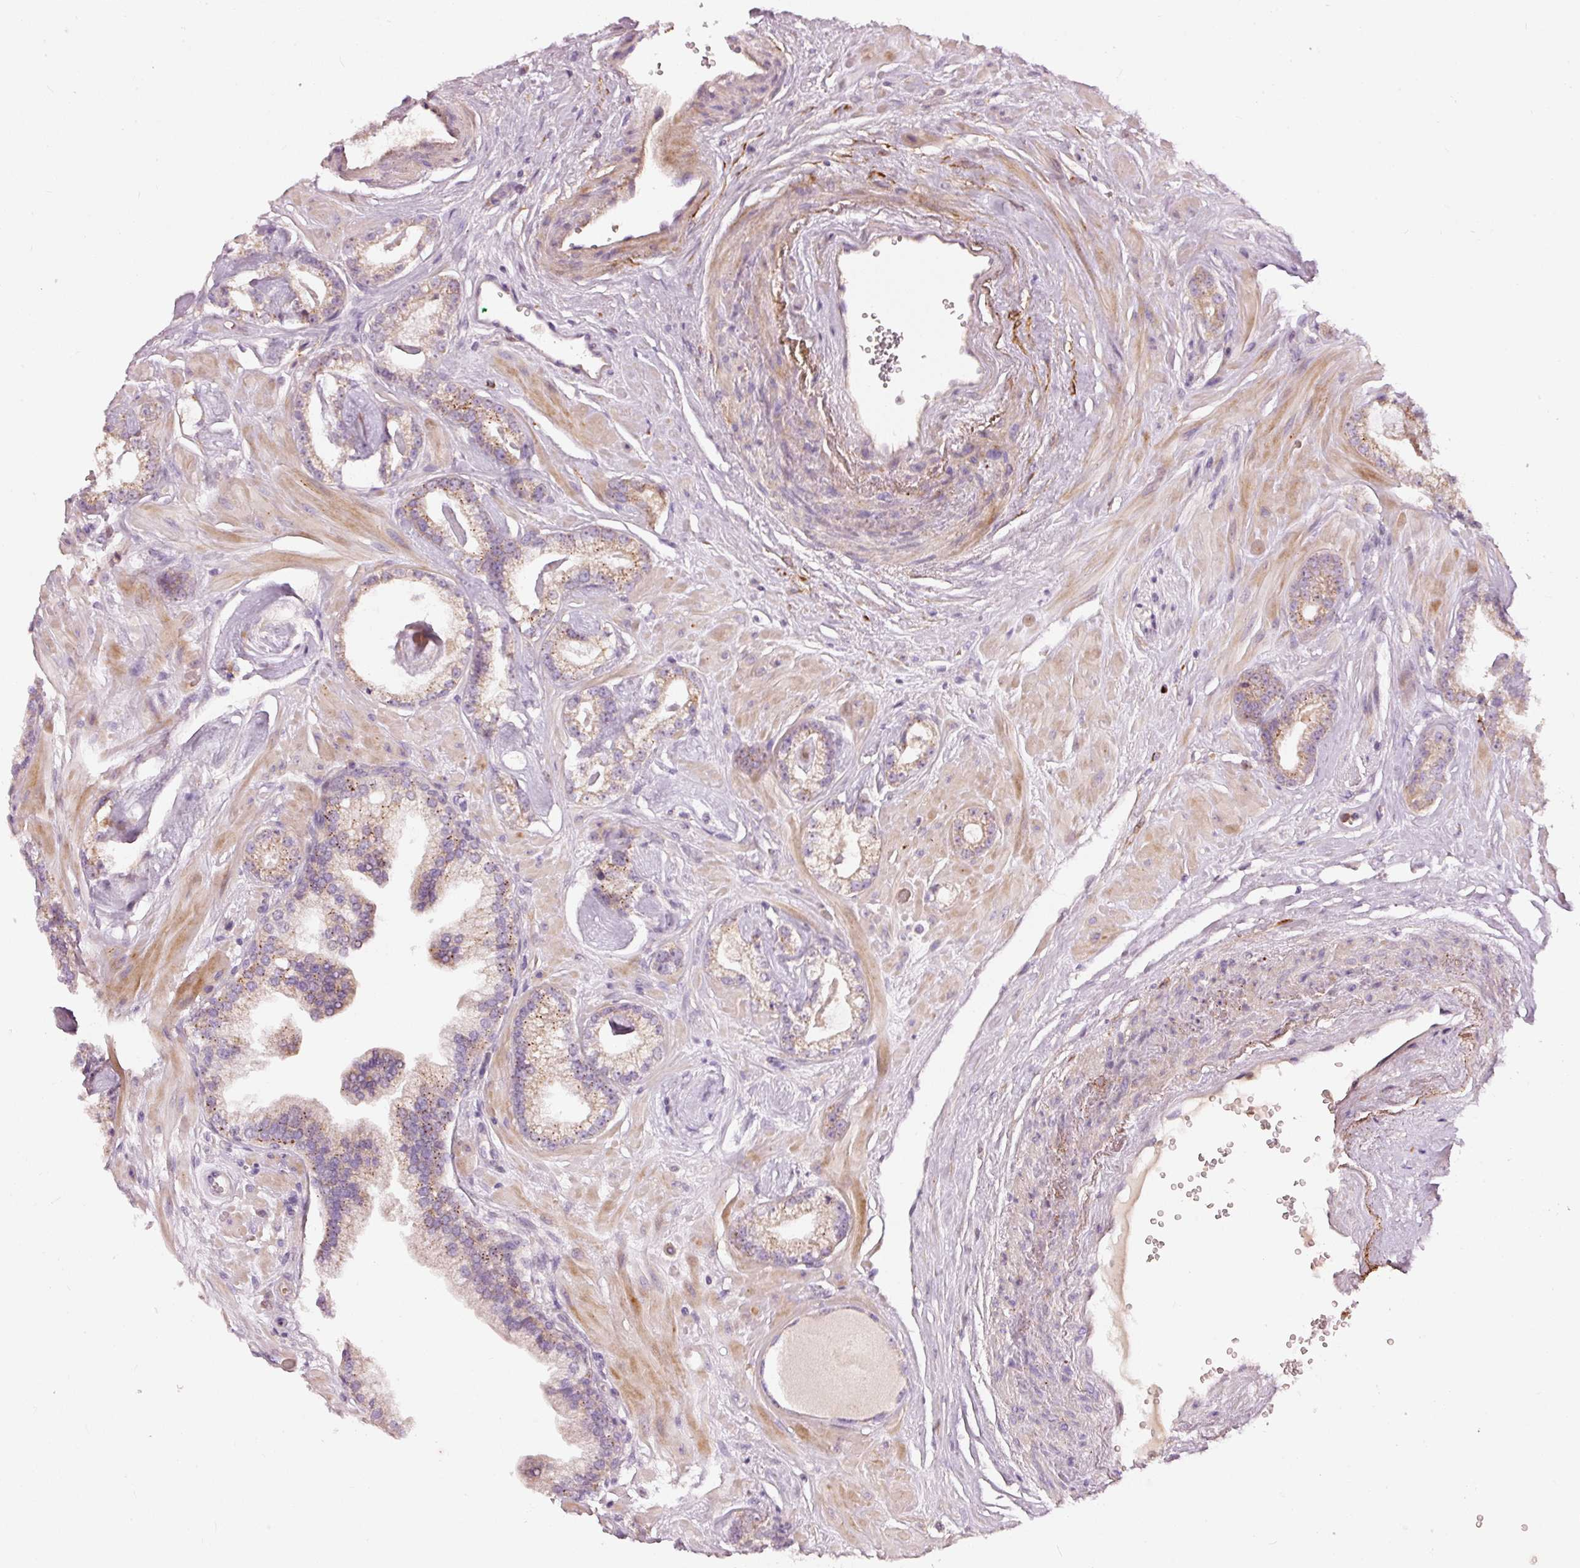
{"staining": {"intensity": "moderate", "quantity": "<25%", "location": "cytoplasmic/membranous"}, "tissue": "prostate cancer", "cell_type": "Tumor cells", "image_type": "cancer", "snomed": [{"axis": "morphology", "description": "Adenocarcinoma, Low grade"}, {"axis": "topography", "description": "Prostate"}], "caption": "This photomicrograph shows immunohistochemistry staining of human prostate cancer, with low moderate cytoplasmic/membranous positivity in about <25% of tumor cells.", "gene": "KLHL21", "patient": {"sex": "male", "age": 60}}